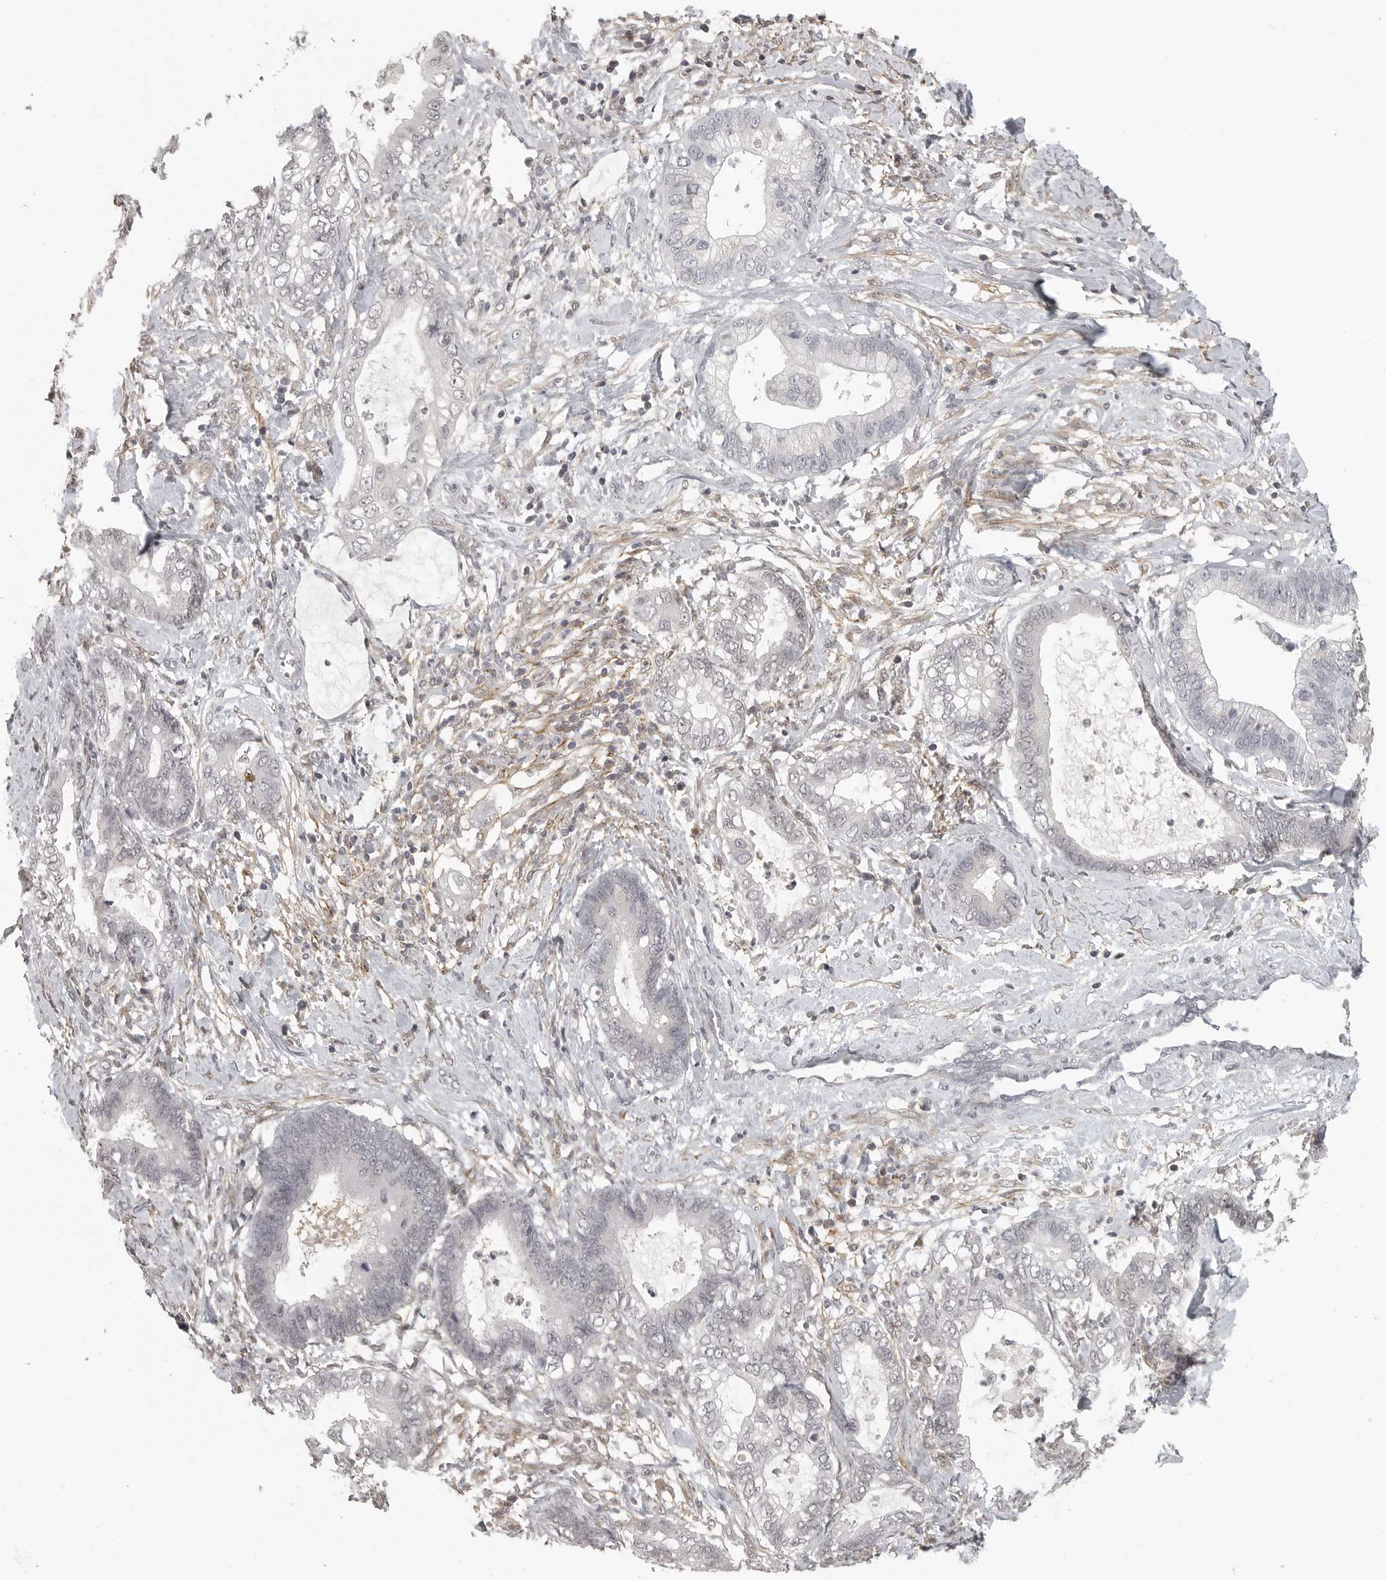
{"staining": {"intensity": "negative", "quantity": "none", "location": "none"}, "tissue": "cervical cancer", "cell_type": "Tumor cells", "image_type": "cancer", "snomed": [{"axis": "morphology", "description": "Adenocarcinoma, NOS"}, {"axis": "topography", "description": "Cervix"}], "caption": "Immunohistochemistry histopathology image of neoplastic tissue: cervical cancer stained with DAB (3,3'-diaminobenzidine) exhibits no significant protein staining in tumor cells.", "gene": "UROD", "patient": {"sex": "female", "age": 44}}